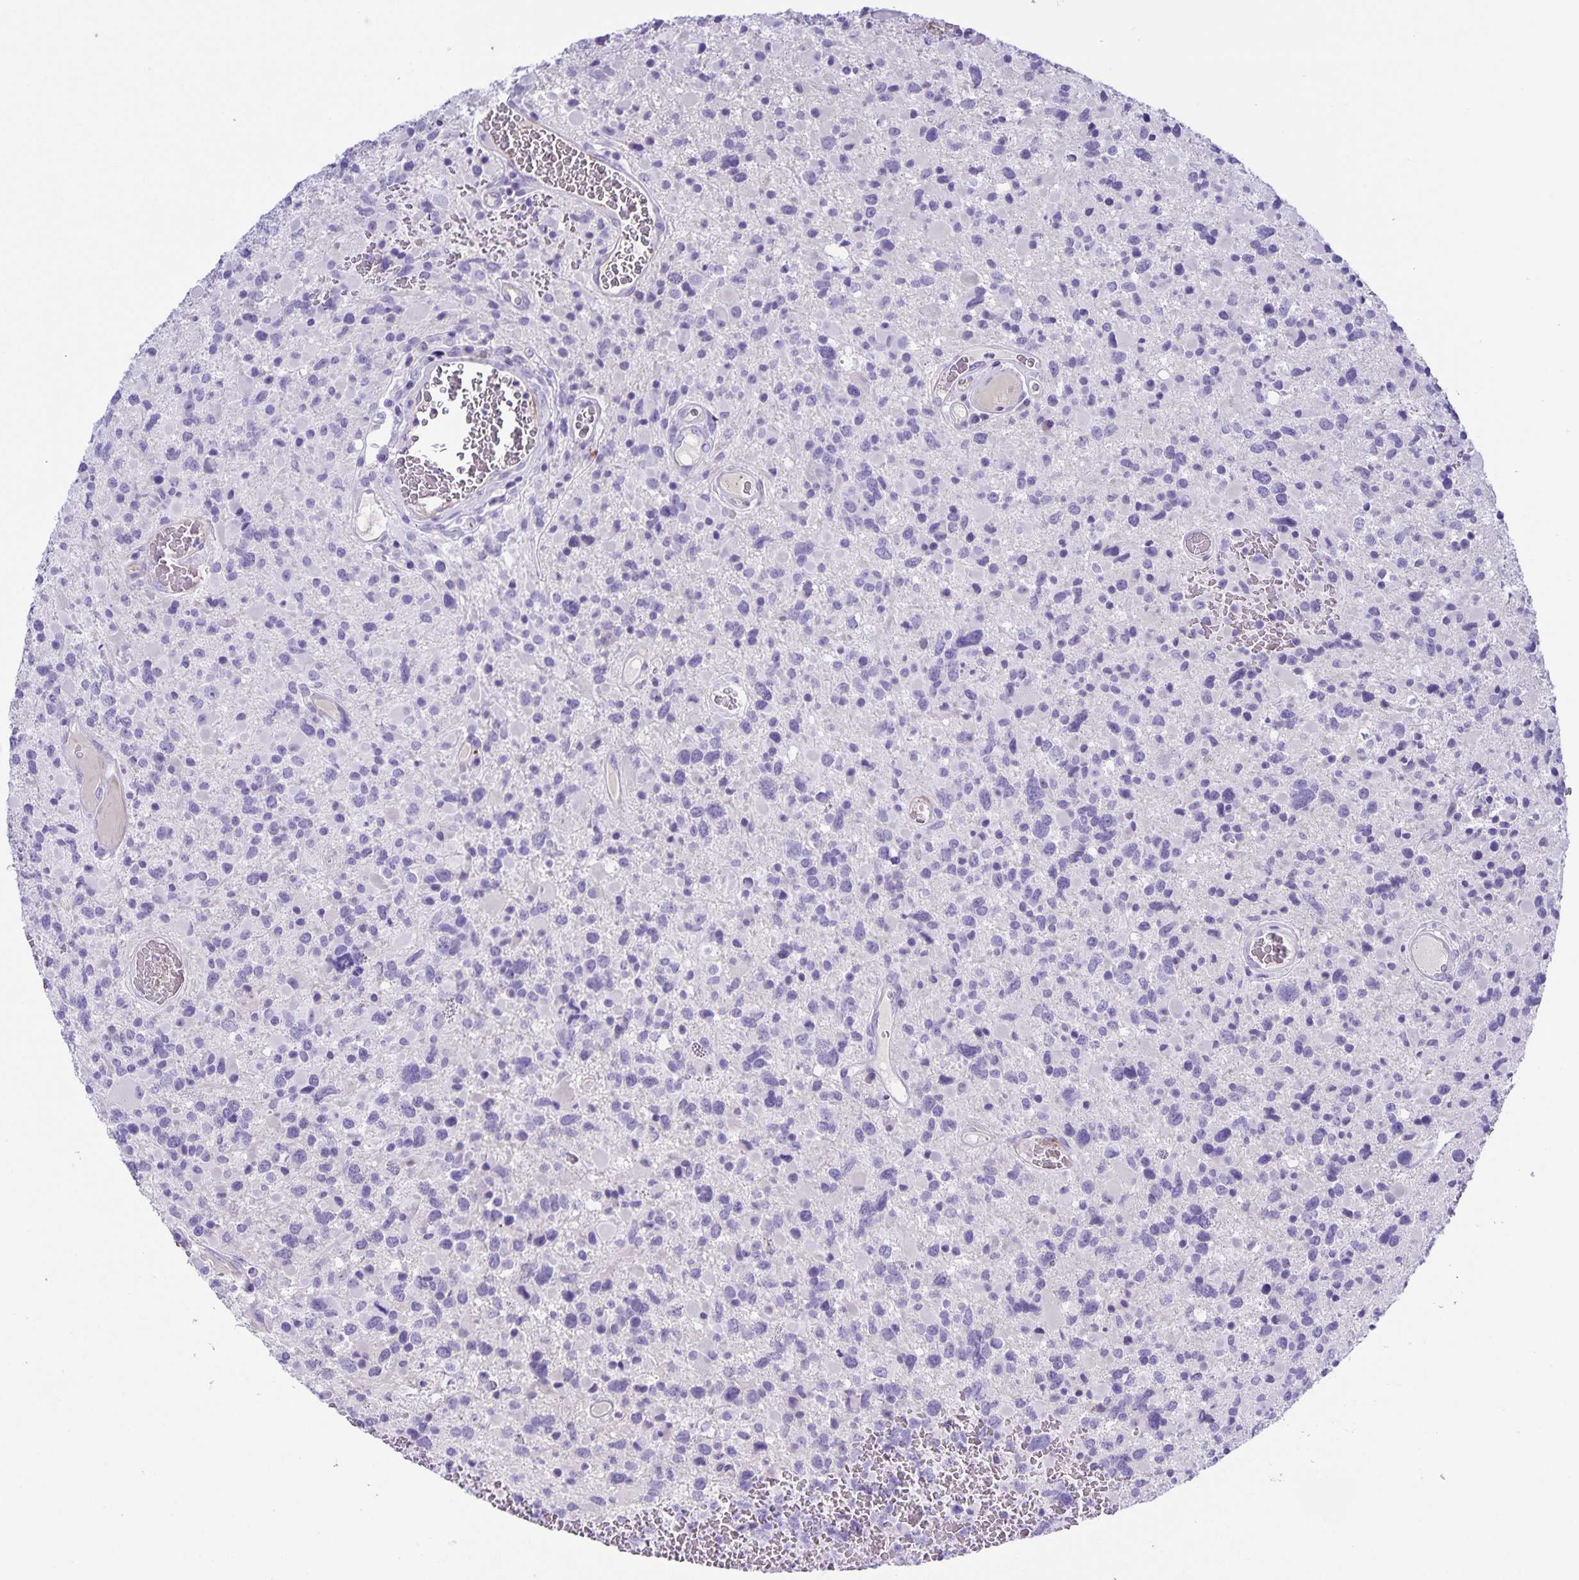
{"staining": {"intensity": "negative", "quantity": "none", "location": "none"}, "tissue": "glioma", "cell_type": "Tumor cells", "image_type": "cancer", "snomed": [{"axis": "morphology", "description": "Glioma, malignant, High grade"}, {"axis": "topography", "description": "Brain"}], "caption": "Histopathology image shows no significant protein staining in tumor cells of high-grade glioma (malignant). (Immunohistochemistry, brightfield microscopy, high magnification).", "gene": "UBQLN3", "patient": {"sex": "female", "age": 40}}